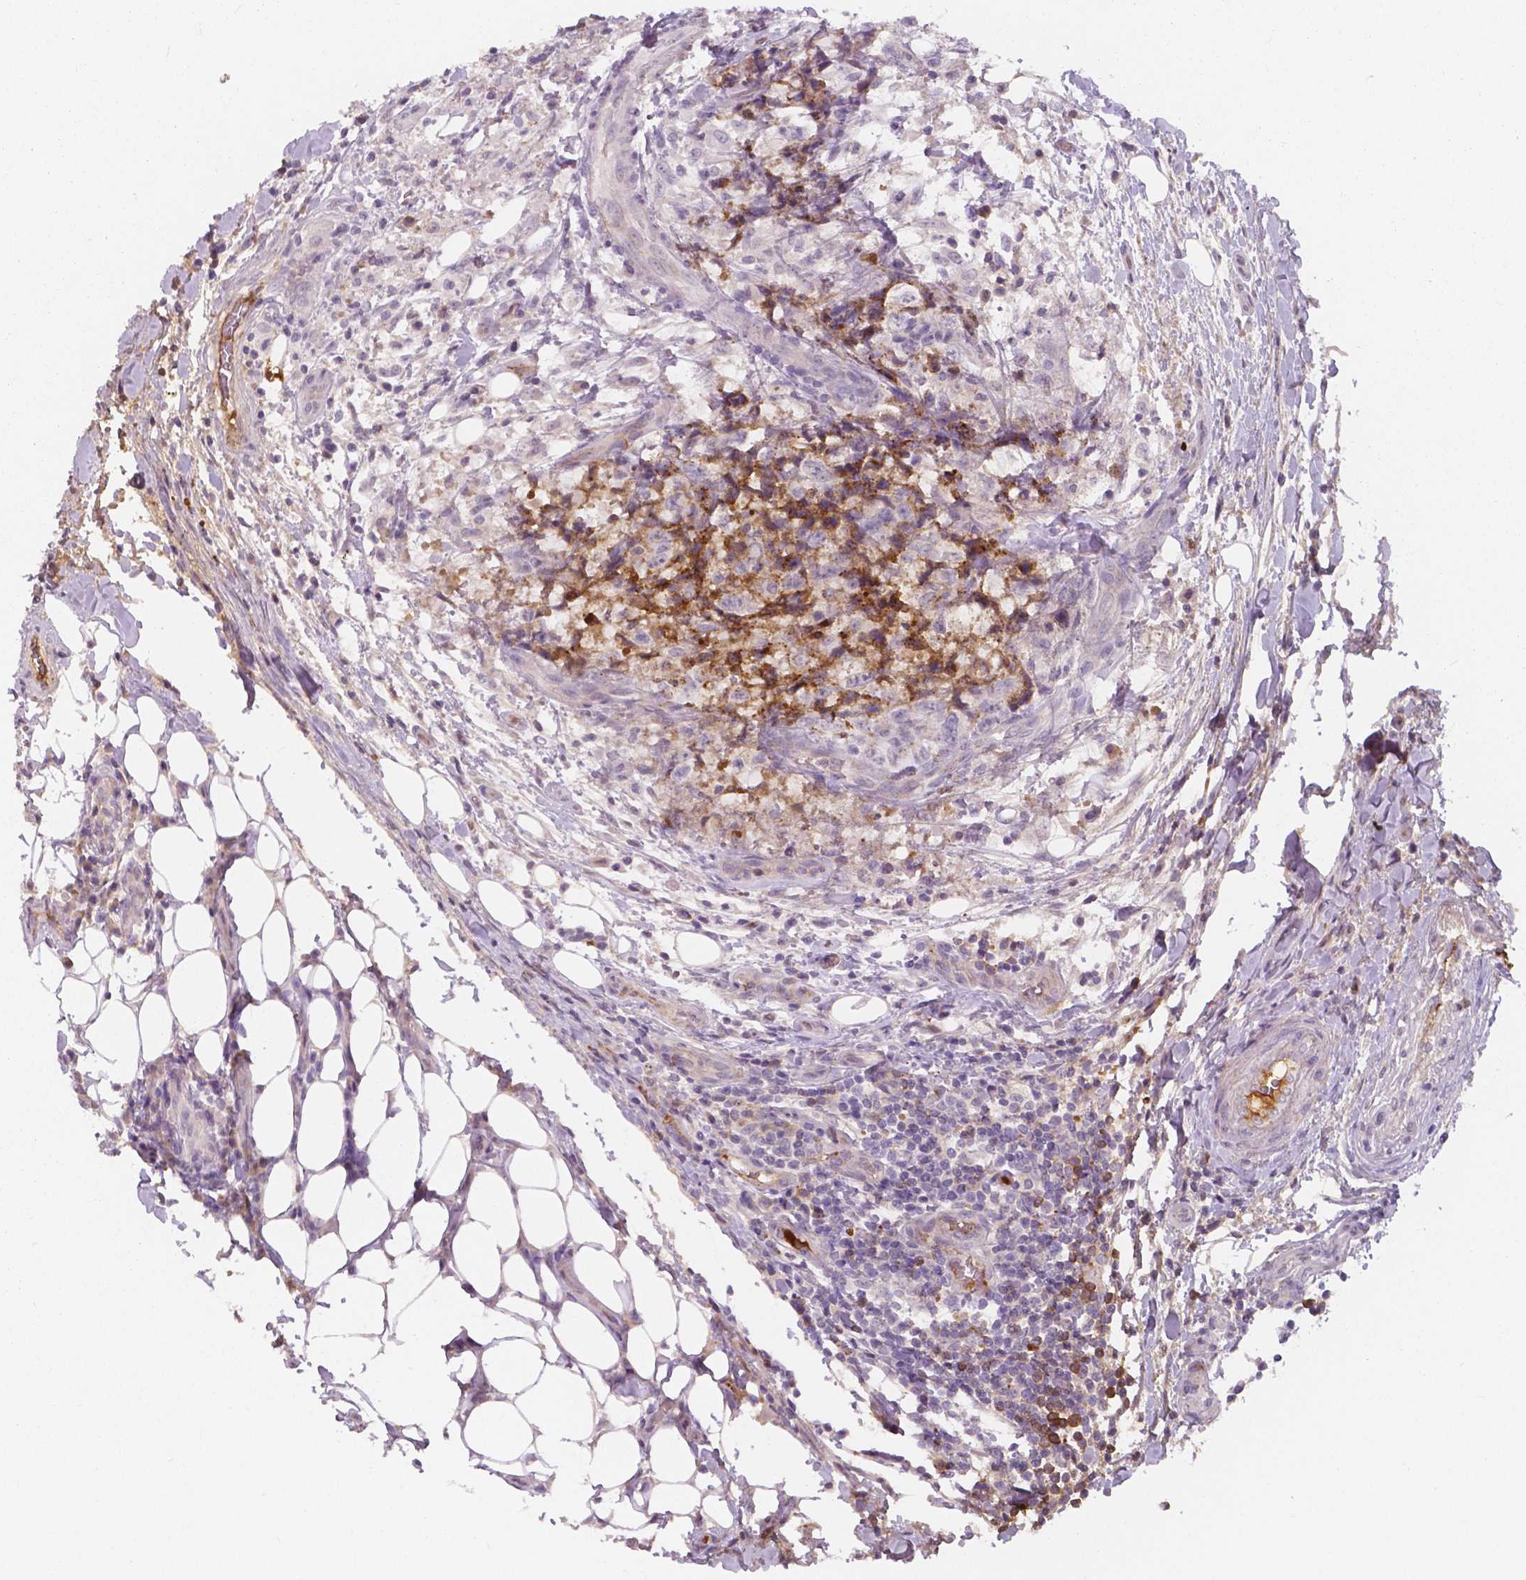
{"staining": {"intensity": "negative", "quantity": "none", "location": "none"}, "tissue": "testis cancer", "cell_type": "Tumor cells", "image_type": "cancer", "snomed": [{"axis": "morphology", "description": "Carcinoma, Embryonal, NOS"}, {"axis": "topography", "description": "Testis"}], "caption": "Immunohistochemical staining of testis cancer shows no significant staining in tumor cells.", "gene": "APOA4", "patient": {"sex": "male", "age": 24}}